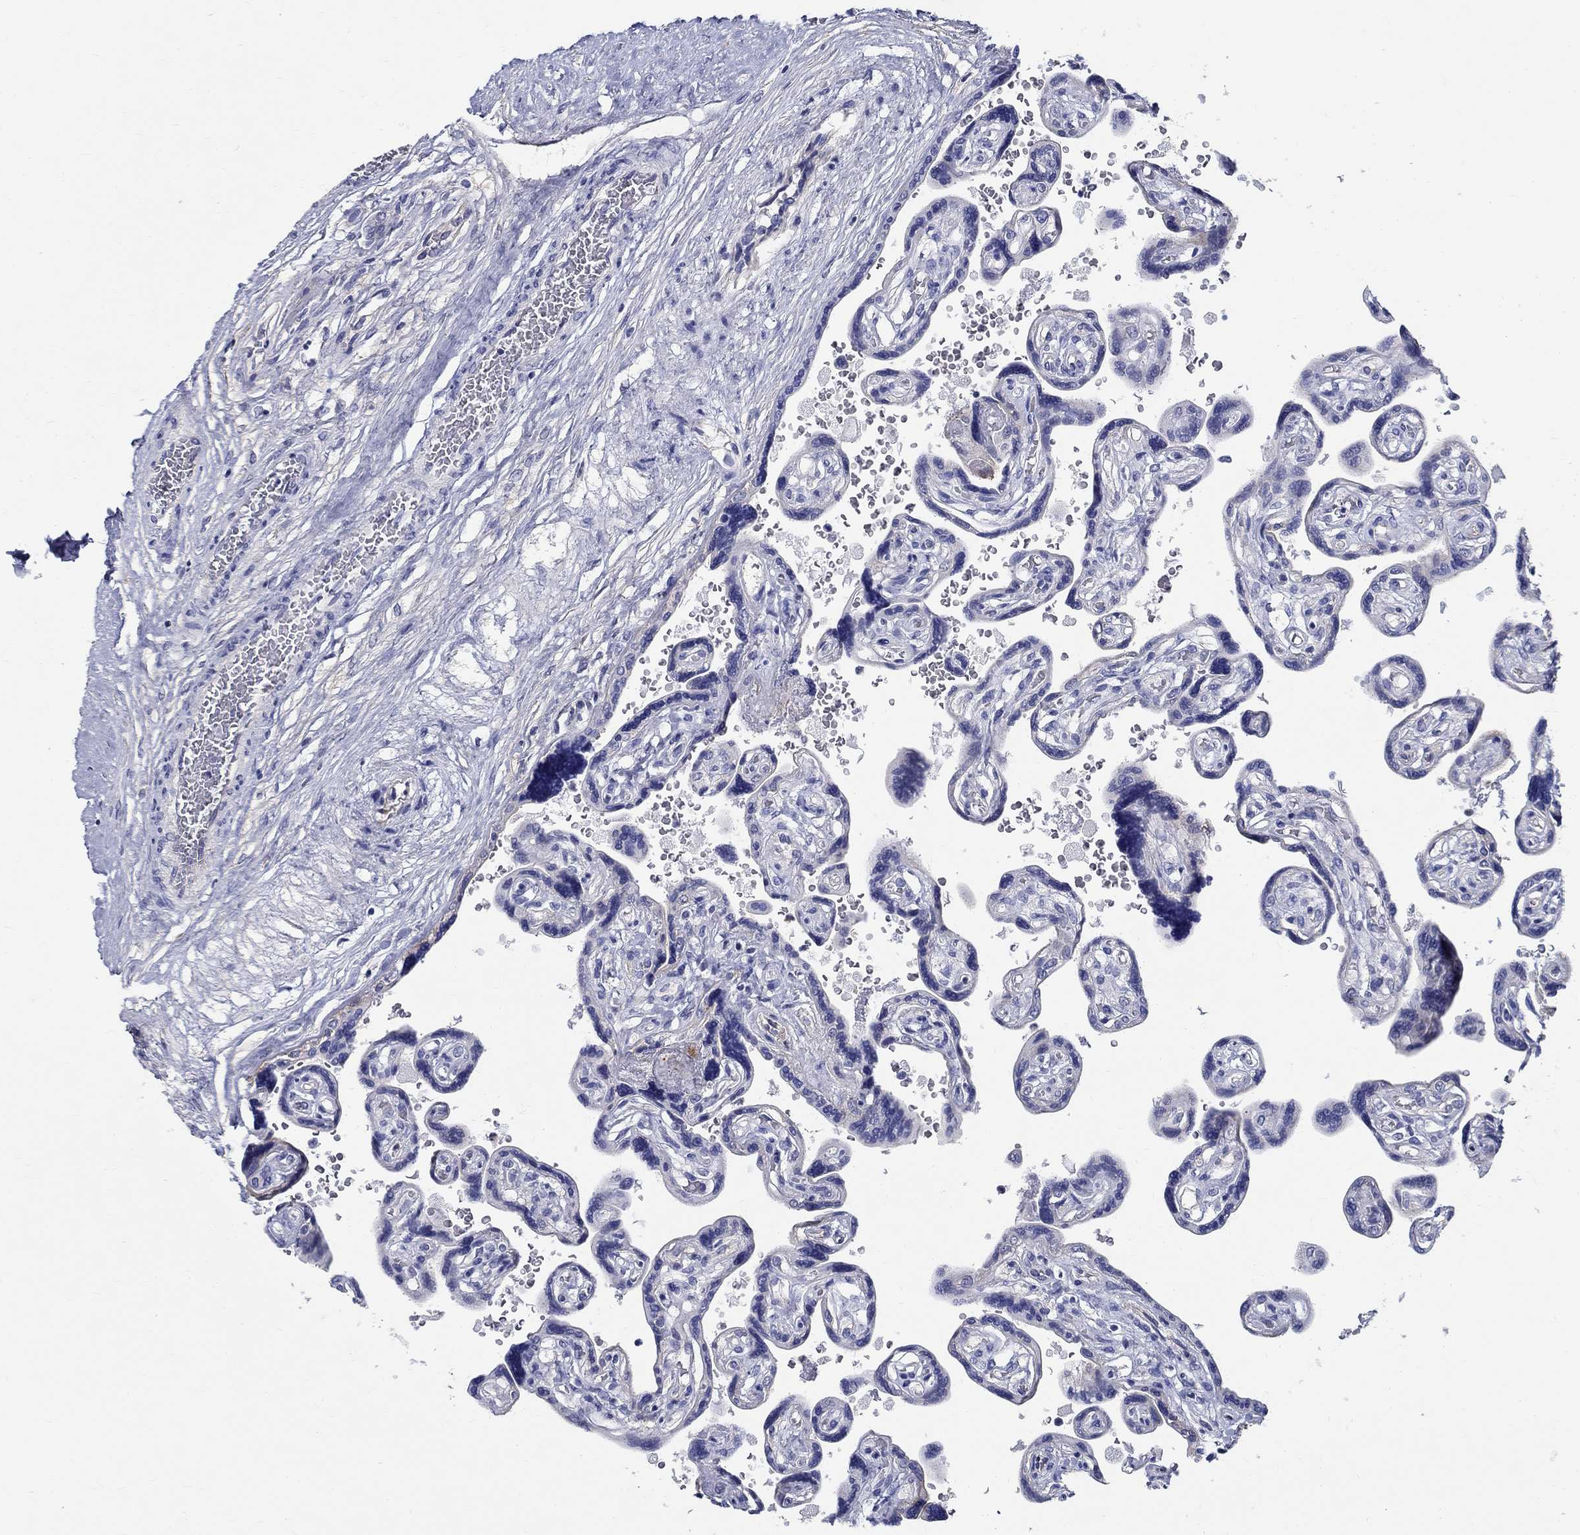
{"staining": {"intensity": "negative", "quantity": "none", "location": "none"}, "tissue": "placenta", "cell_type": "Decidual cells", "image_type": "normal", "snomed": [{"axis": "morphology", "description": "Normal tissue, NOS"}, {"axis": "topography", "description": "Placenta"}], "caption": "A high-resolution histopathology image shows immunohistochemistry staining of benign placenta, which exhibits no significant staining in decidual cells.", "gene": "SOX2", "patient": {"sex": "female", "age": 32}}